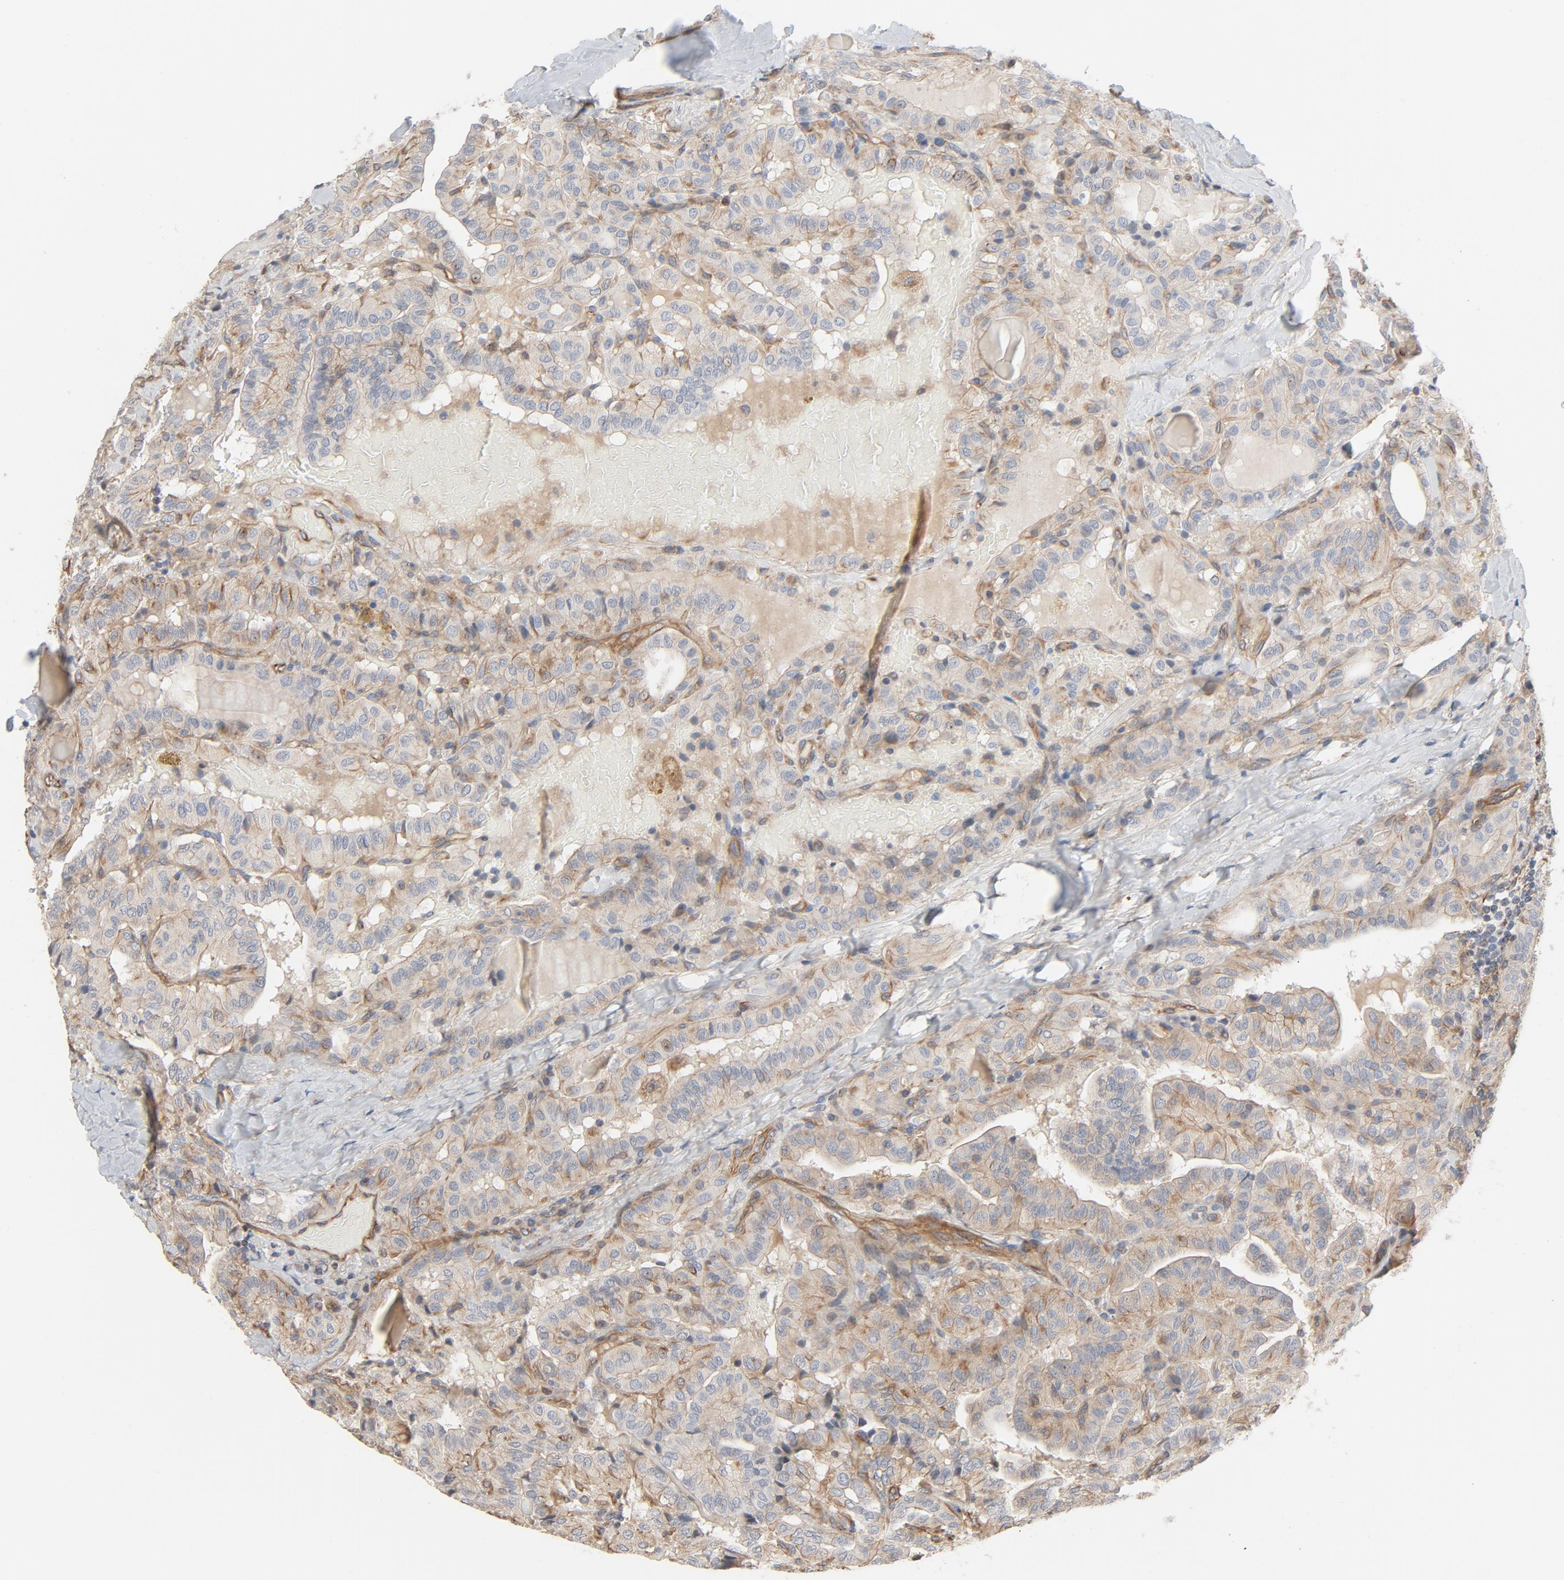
{"staining": {"intensity": "moderate", "quantity": ">75%", "location": "cytoplasmic/membranous"}, "tissue": "thyroid cancer", "cell_type": "Tumor cells", "image_type": "cancer", "snomed": [{"axis": "morphology", "description": "Papillary adenocarcinoma, NOS"}, {"axis": "topography", "description": "Thyroid gland"}], "caption": "A micrograph of human thyroid papillary adenocarcinoma stained for a protein shows moderate cytoplasmic/membranous brown staining in tumor cells.", "gene": "TRIOBP", "patient": {"sex": "male", "age": 77}}